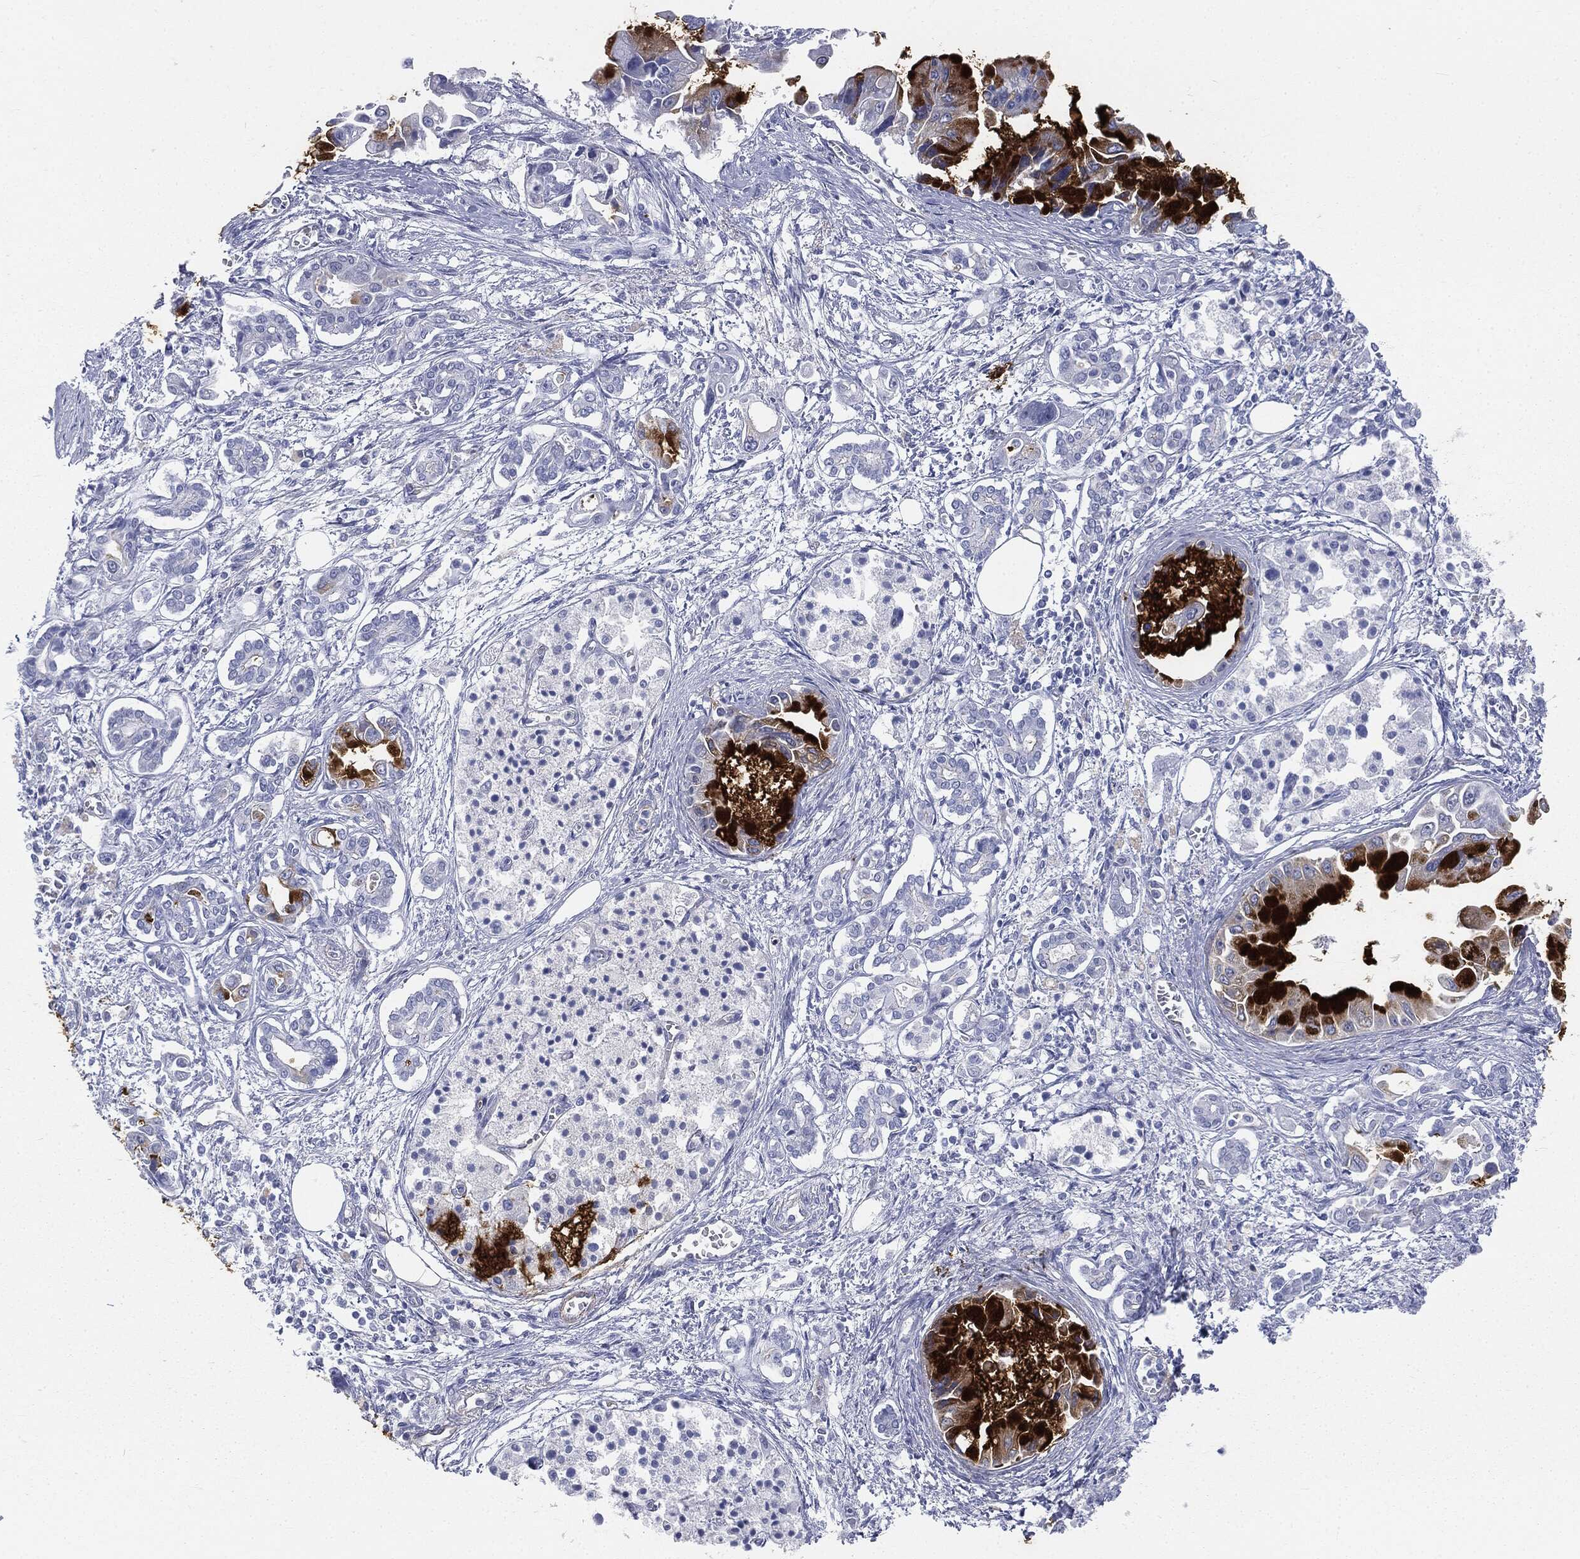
{"staining": {"intensity": "strong", "quantity": "<25%", "location": "cytoplasmic/membranous"}, "tissue": "pancreatic cancer", "cell_type": "Tumor cells", "image_type": "cancer", "snomed": [{"axis": "morphology", "description": "Adenocarcinoma, NOS"}, {"axis": "topography", "description": "Pancreas"}], "caption": "This histopathology image reveals immunohistochemistry staining of human pancreatic cancer, with medium strong cytoplasmic/membranous positivity in about <25% of tumor cells.", "gene": "MUC5AC", "patient": {"sex": "male", "age": 84}}